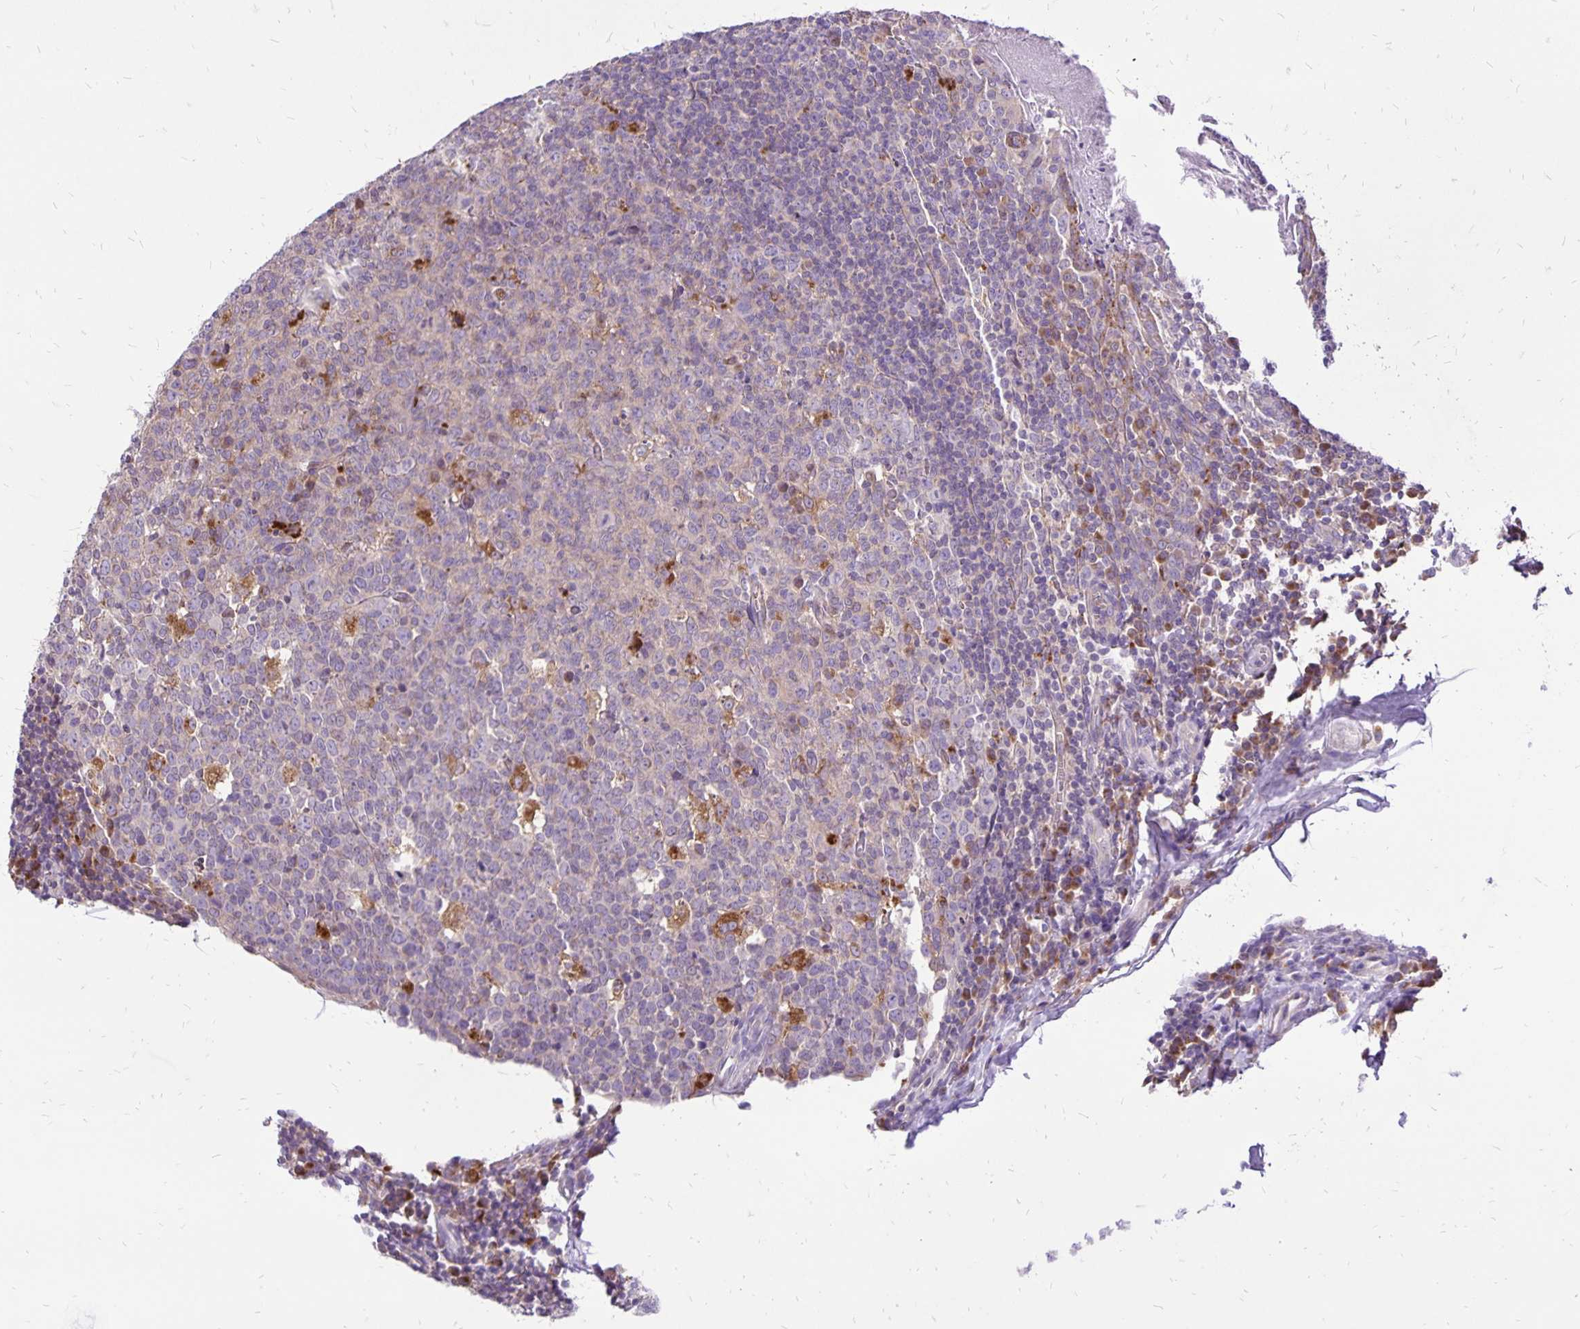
{"staining": {"intensity": "negative", "quantity": "none", "location": "none"}, "tissue": "tonsil", "cell_type": "Germinal center cells", "image_type": "normal", "snomed": [{"axis": "morphology", "description": "Normal tissue, NOS"}, {"axis": "topography", "description": "Tonsil"}], "caption": "Immunohistochemistry photomicrograph of unremarkable tonsil stained for a protein (brown), which shows no positivity in germinal center cells. The staining is performed using DAB brown chromogen with nuclei counter-stained in using hematoxylin.", "gene": "EIF5A", "patient": {"sex": "male", "age": 27}}